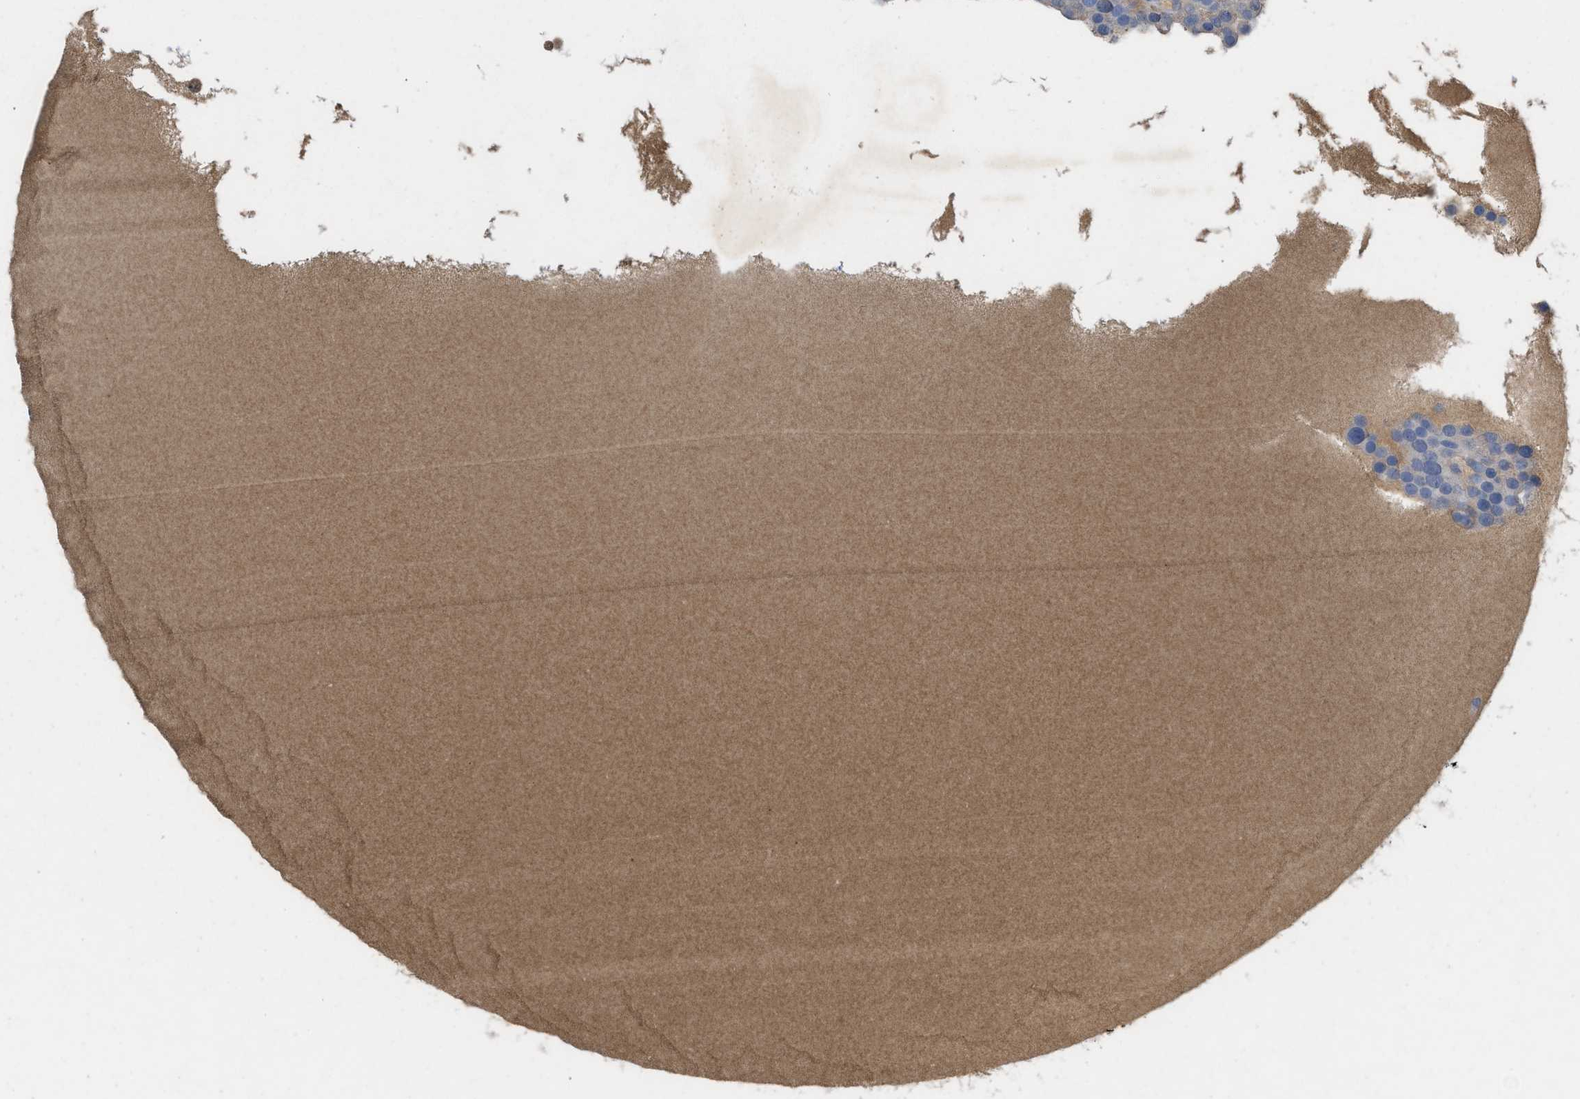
{"staining": {"intensity": "negative", "quantity": "none", "location": "none"}, "tissue": "testis cancer", "cell_type": "Tumor cells", "image_type": "cancer", "snomed": [{"axis": "morphology", "description": "Seminoma, NOS"}, {"axis": "topography", "description": "Testis"}], "caption": "Immunohistochemistry image of neoplastic tissue: seminoma (testis) stained with DAB demonstrates no significant protein staining in tumor cells.", "gene": "SPEG", "patient": {"sex": "male", "age": 71}}